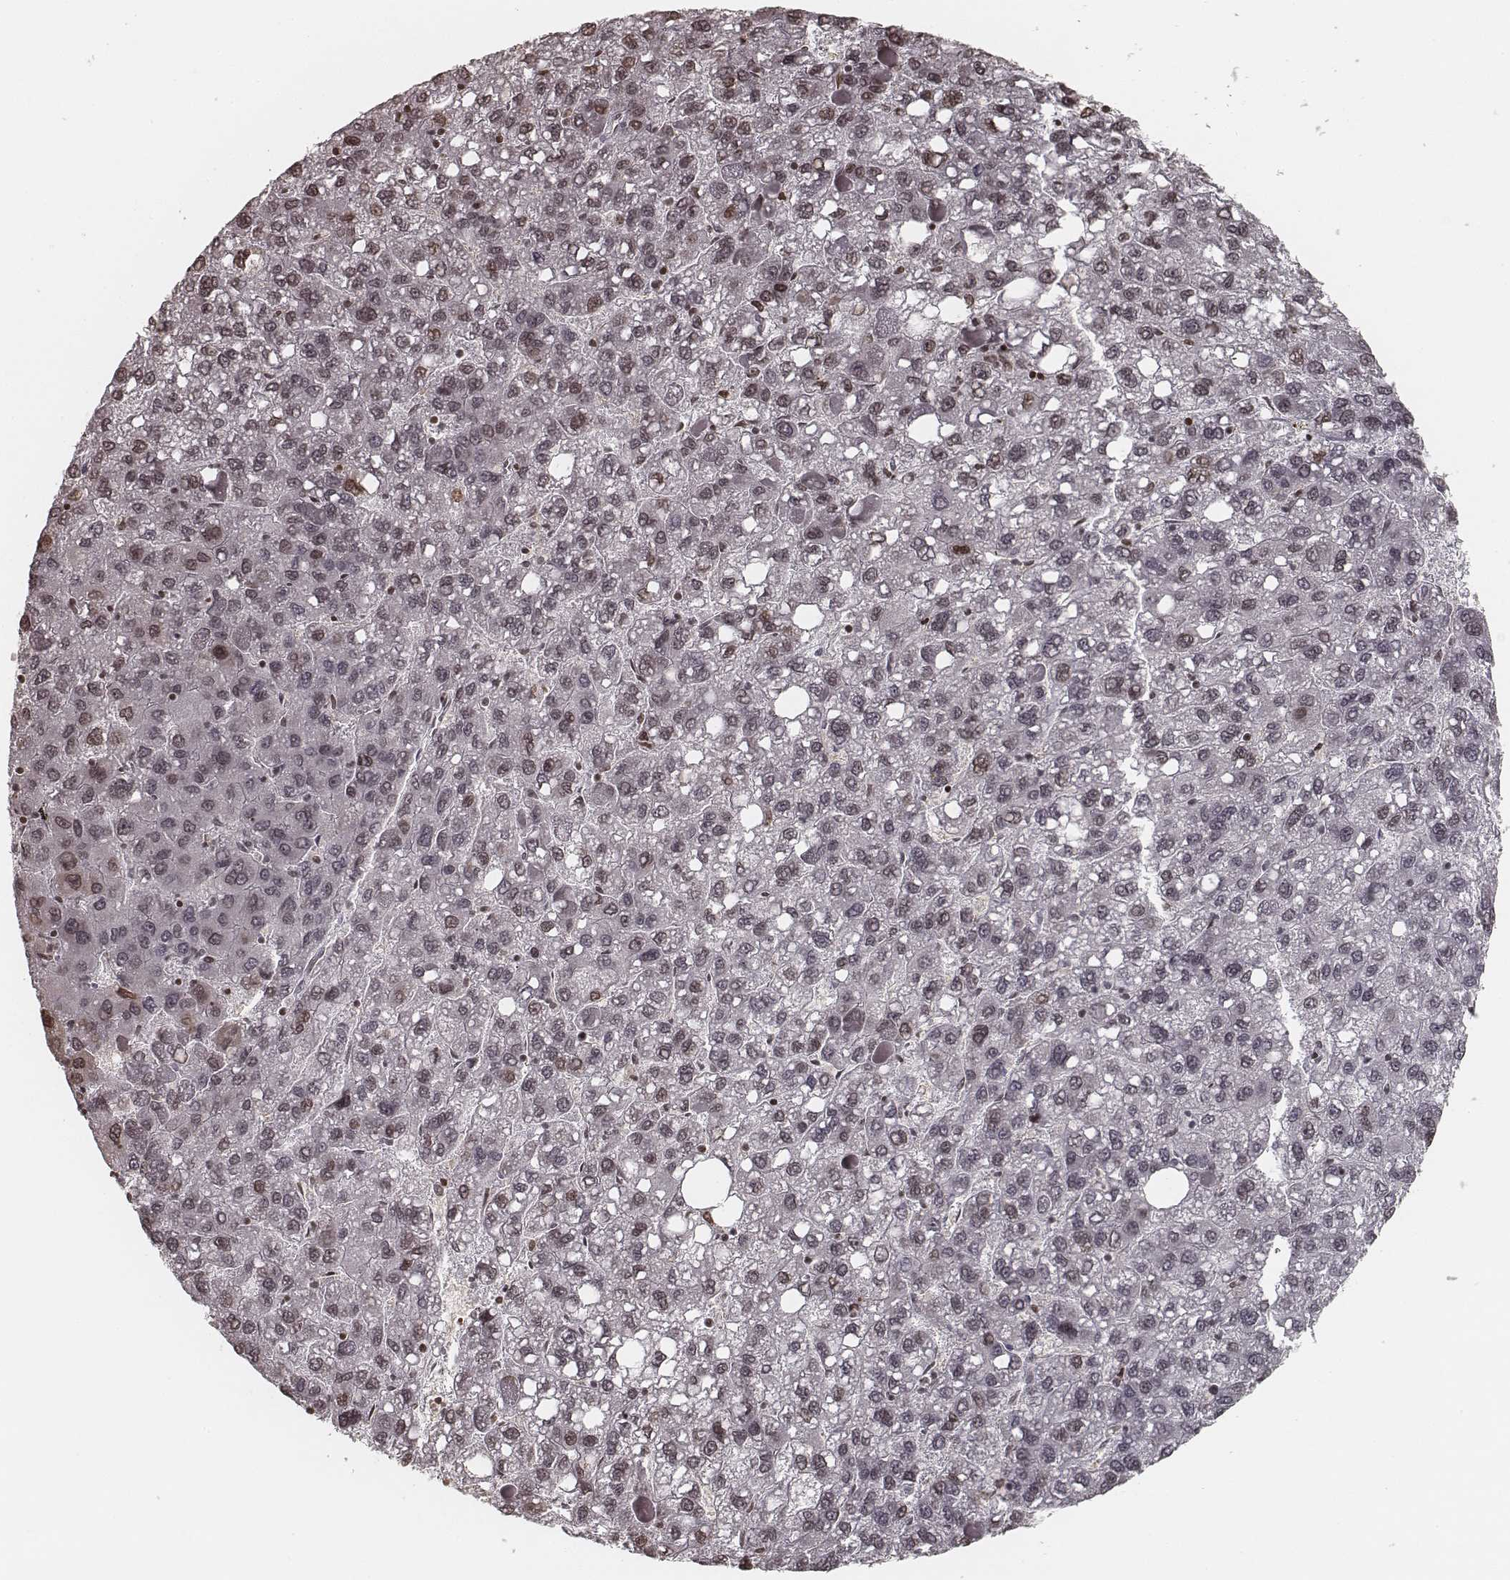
{"staining": {"intensity": "negative", "quantity": "none", "location": "none"}, "tissue": "liver cancer", "cell_type": "Tumor cells", "image_type": "cancer", "snomed": [{"axis": "morphology", "description": "Carcinoma, Hepatocellular, NOS"}, {"axis": "topography", "description": "Liver"}], "caption": "This is an IHC photomicrograph of human liver cancer (hepatocellular carcinoma). There is no staining in tumor cells.", "gene": "HMGA2", "patient": {"sex": "female", "age": 82}}